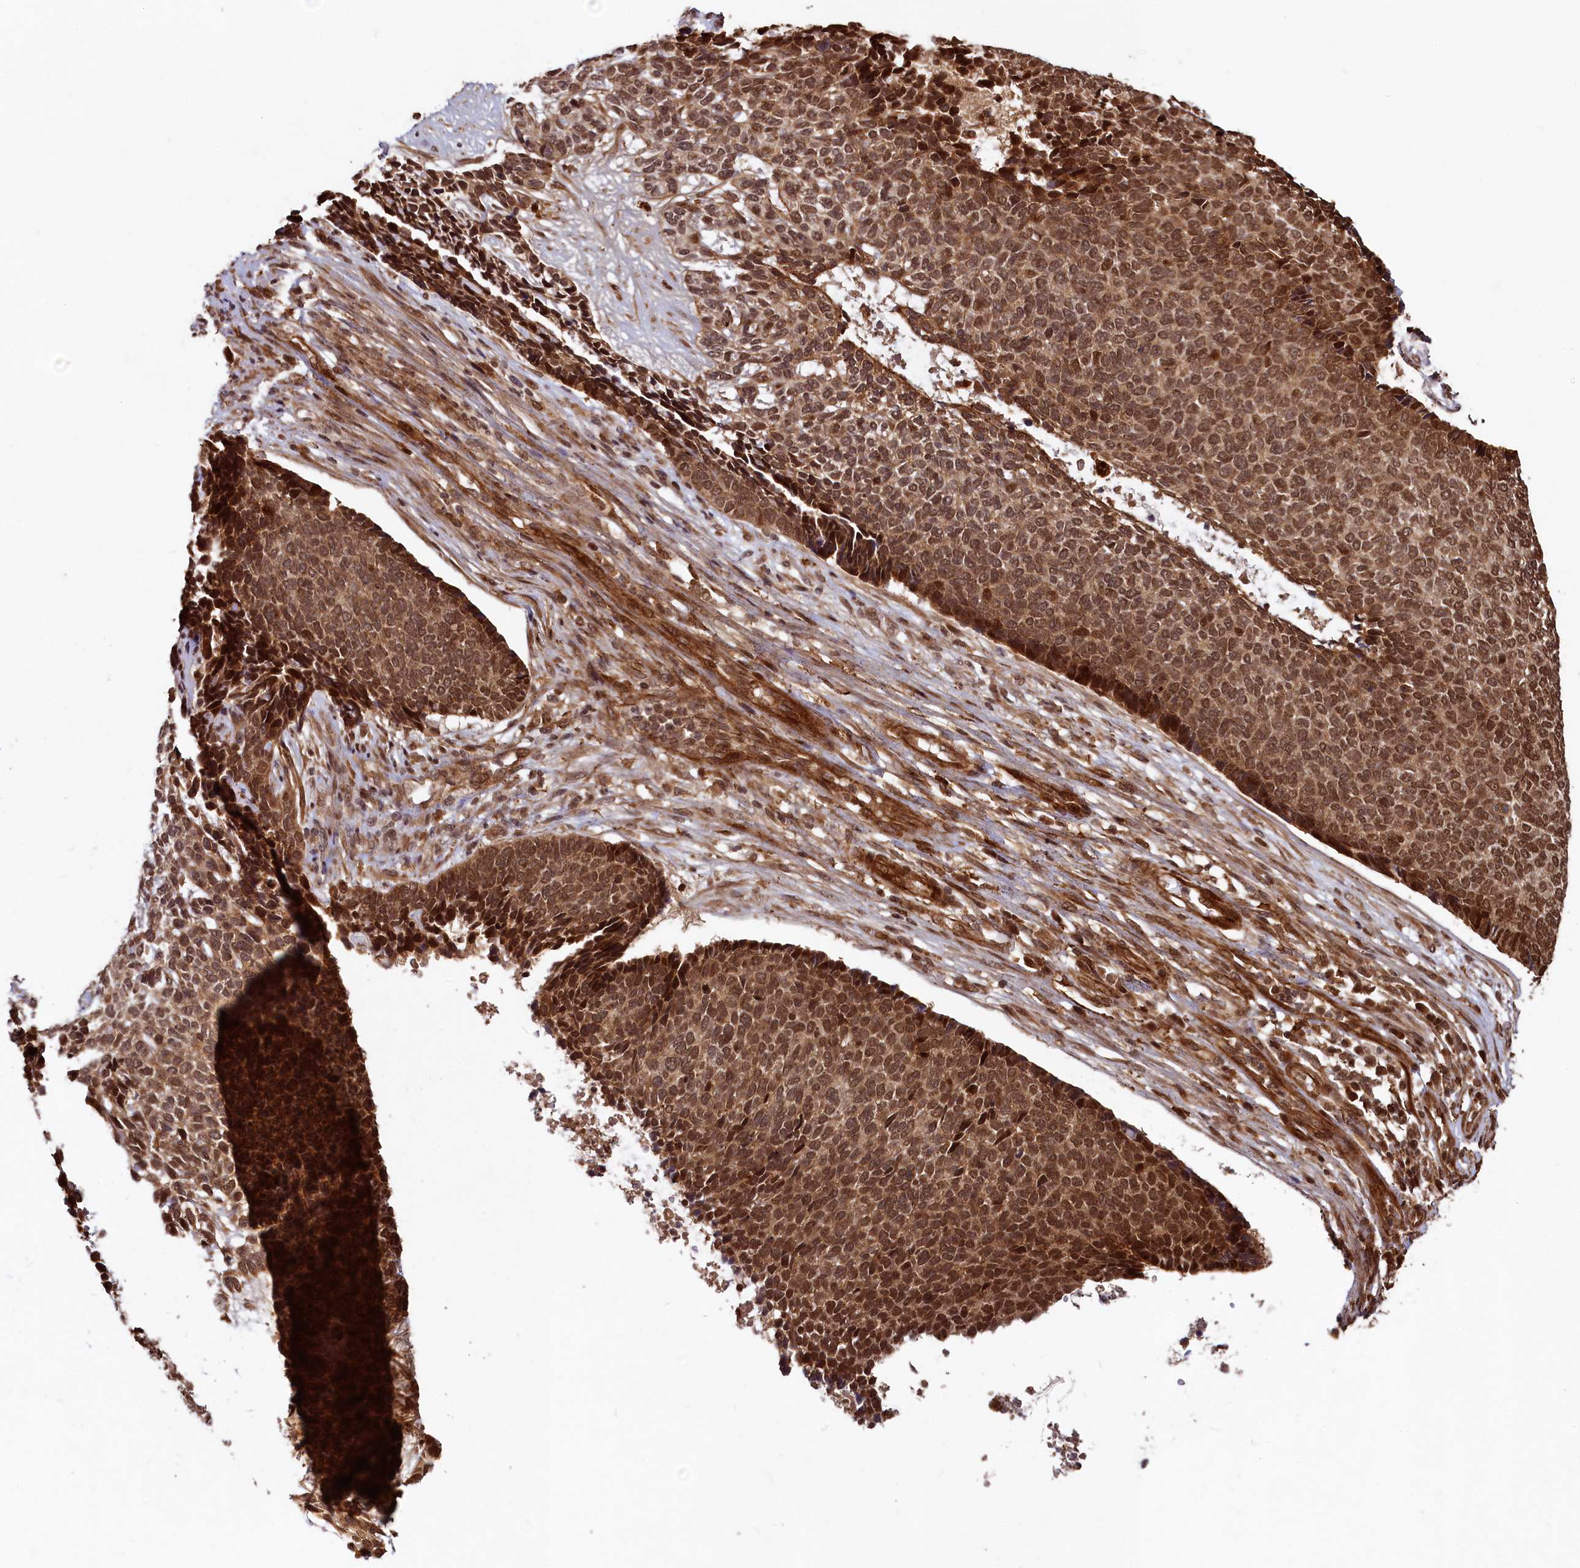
{"staining": {"intensity": "strong", "quantity": ">75%", "location": "nuclear"}, "tissue": "skin cancer", "cell_type": "Tumor cells", "image_type": "cancer", "snomed": [{"axis": "morphology", "description": "Basal cell carcinoma"}, {"axis": "topography", "description": "Skin"}], "caption": "The photomicrograph reveals staining of skin cancer (basal cell carcinoma), revealing strong nuclear protein positivity (brown color) within tumor cells. (brown staining indicates protein expression, while blue staining denotes nuclei).", "gene": "TRIM23", "patient": {"sex": "female", "age": 84}}